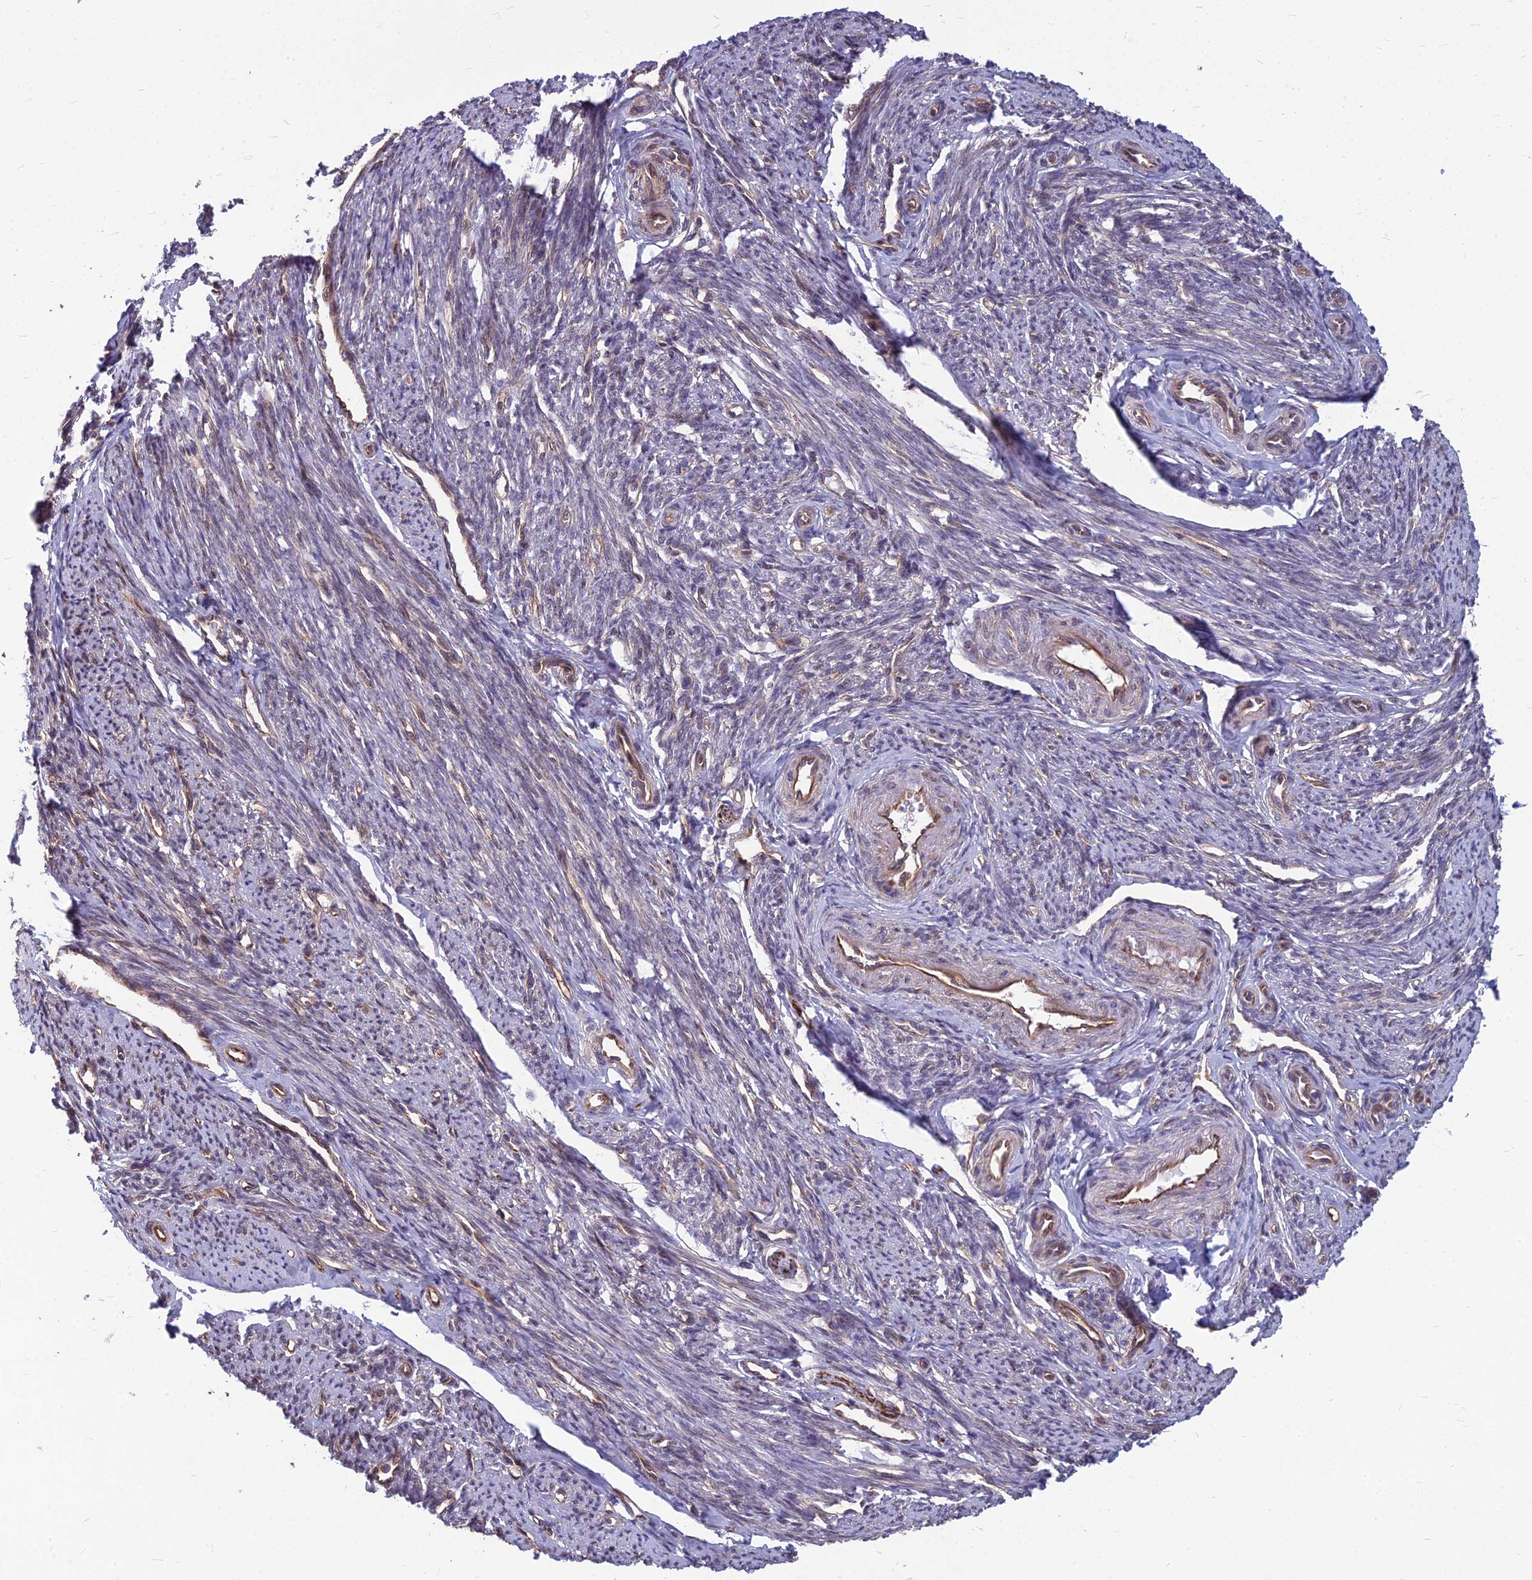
{"staining": {"intensity": "strong", "quantity": "<25%", "location": "cytoplasmic/membranous"}, "tissue": "smooth muscle", "cell_type": "Smooth muscle cells", "image_type": "normal", "snomed": [{"axis": "morphology", "description": "Normal tissue, NOS"}, {"axis": "topography", "description": "Smooth muscle"}, {"axis": "topography", "description": "Uterus"}], "caption": "Immunohistochemical staining of unremarkable human smooth muscle exhibits medium levels of strong cytoplasmic/membranous expression in approximately <25% of smooth muscle cells.", "gene": "LSM6", "patient": {"sex": "female", "age": 59}}